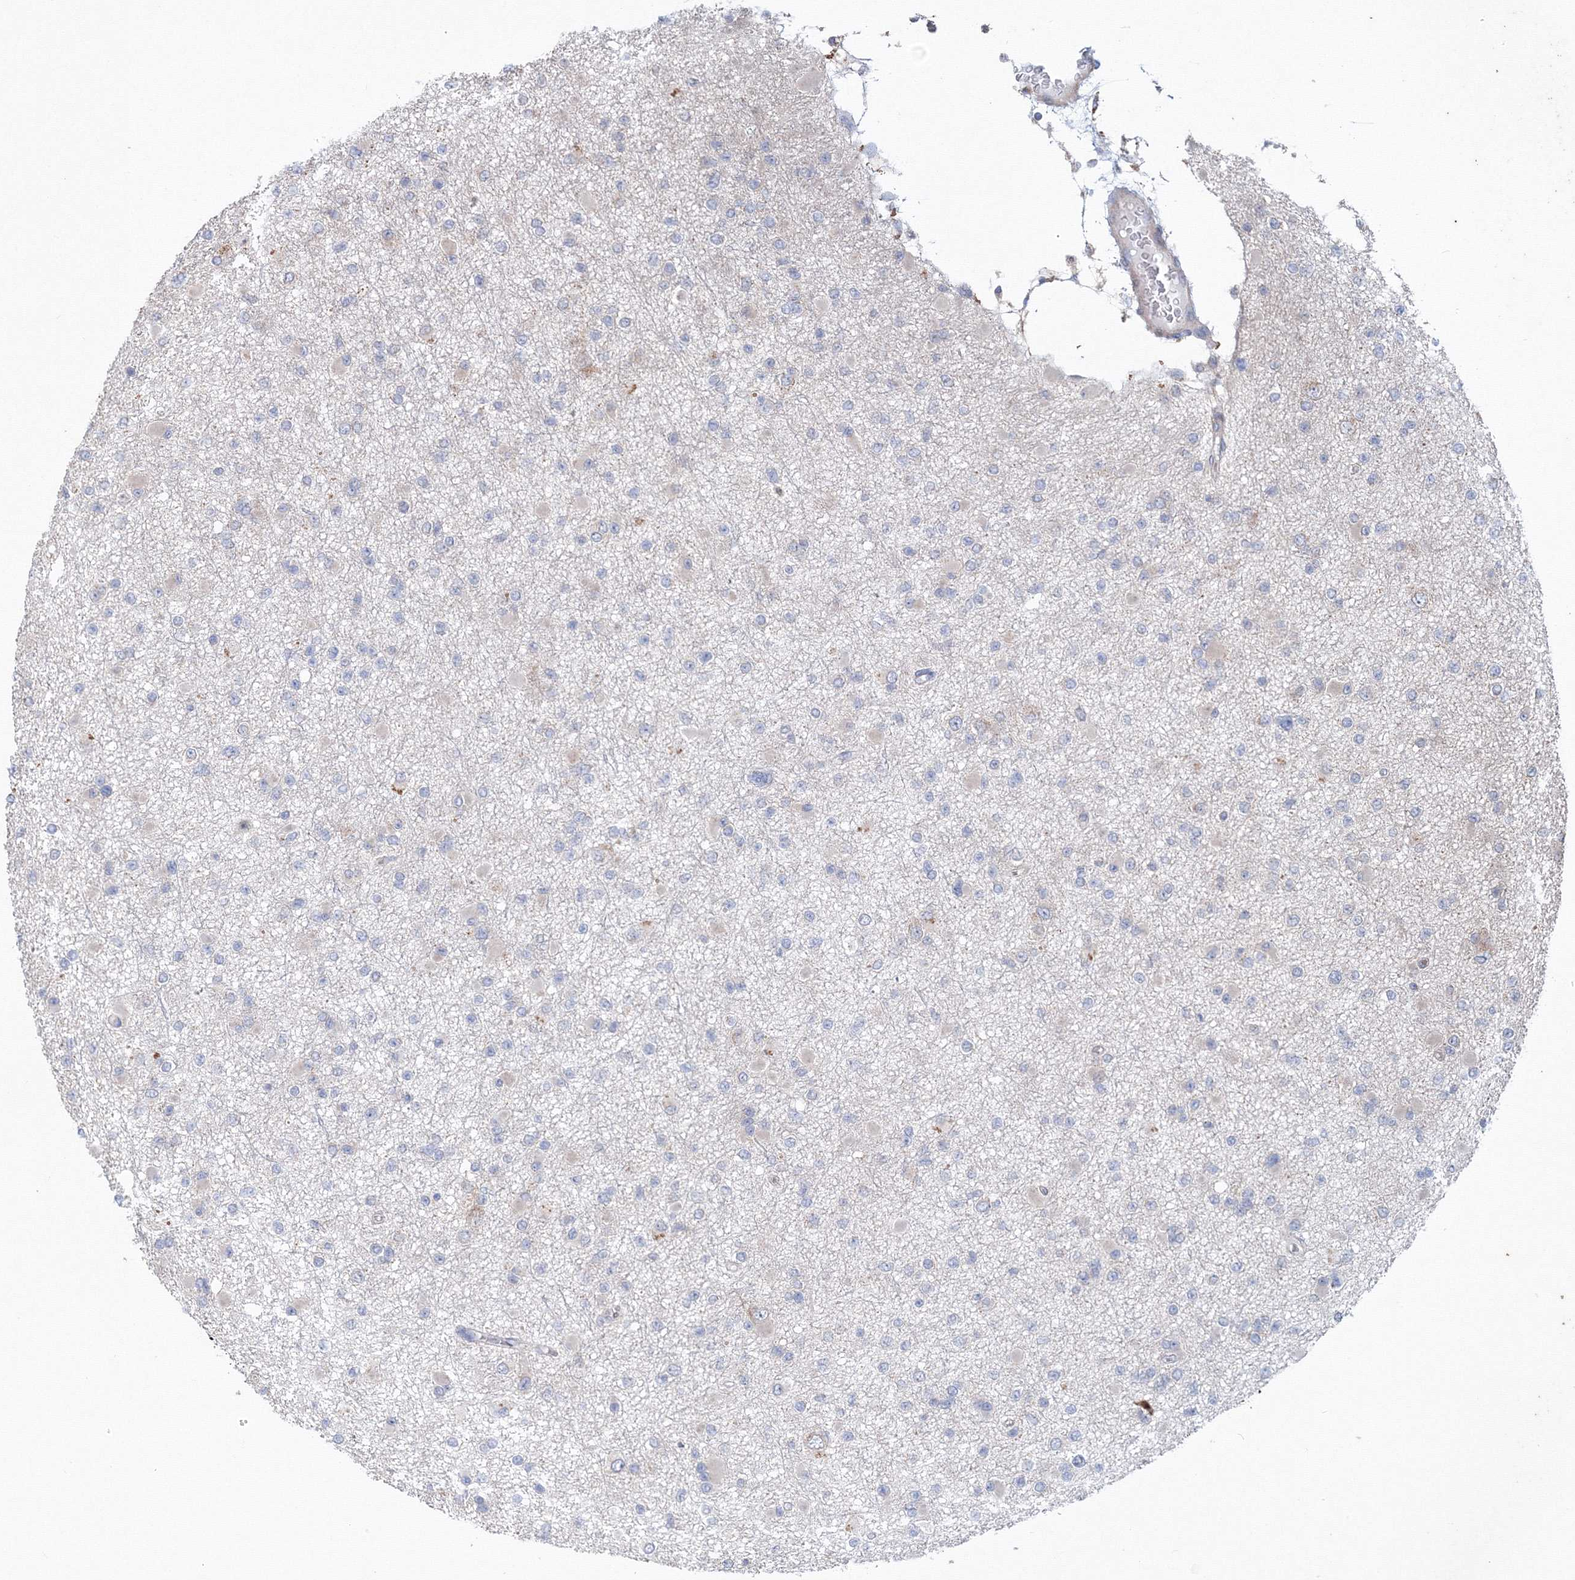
{"staining": {"intensity": "negative", "quantity": "none", "location": "none"}, "tissue": "glioma", "cell_type": "Tumor cells", "image_type": "cancer", "snomed": [{"axis": "morphology", "description": "Glioma, malignant, Low grade"}, {"axis": "topography", "description": "Brain"}], "caption": "Glioma was stained to show a protein in brown. There is no significant staining in tumor cells. The staining is performed using DAB brown chromogen with nuclei counter-stained in using hematoxylin.", "gene": "PPP2R2B", "patient": {"sex": "female", "age": 22}}